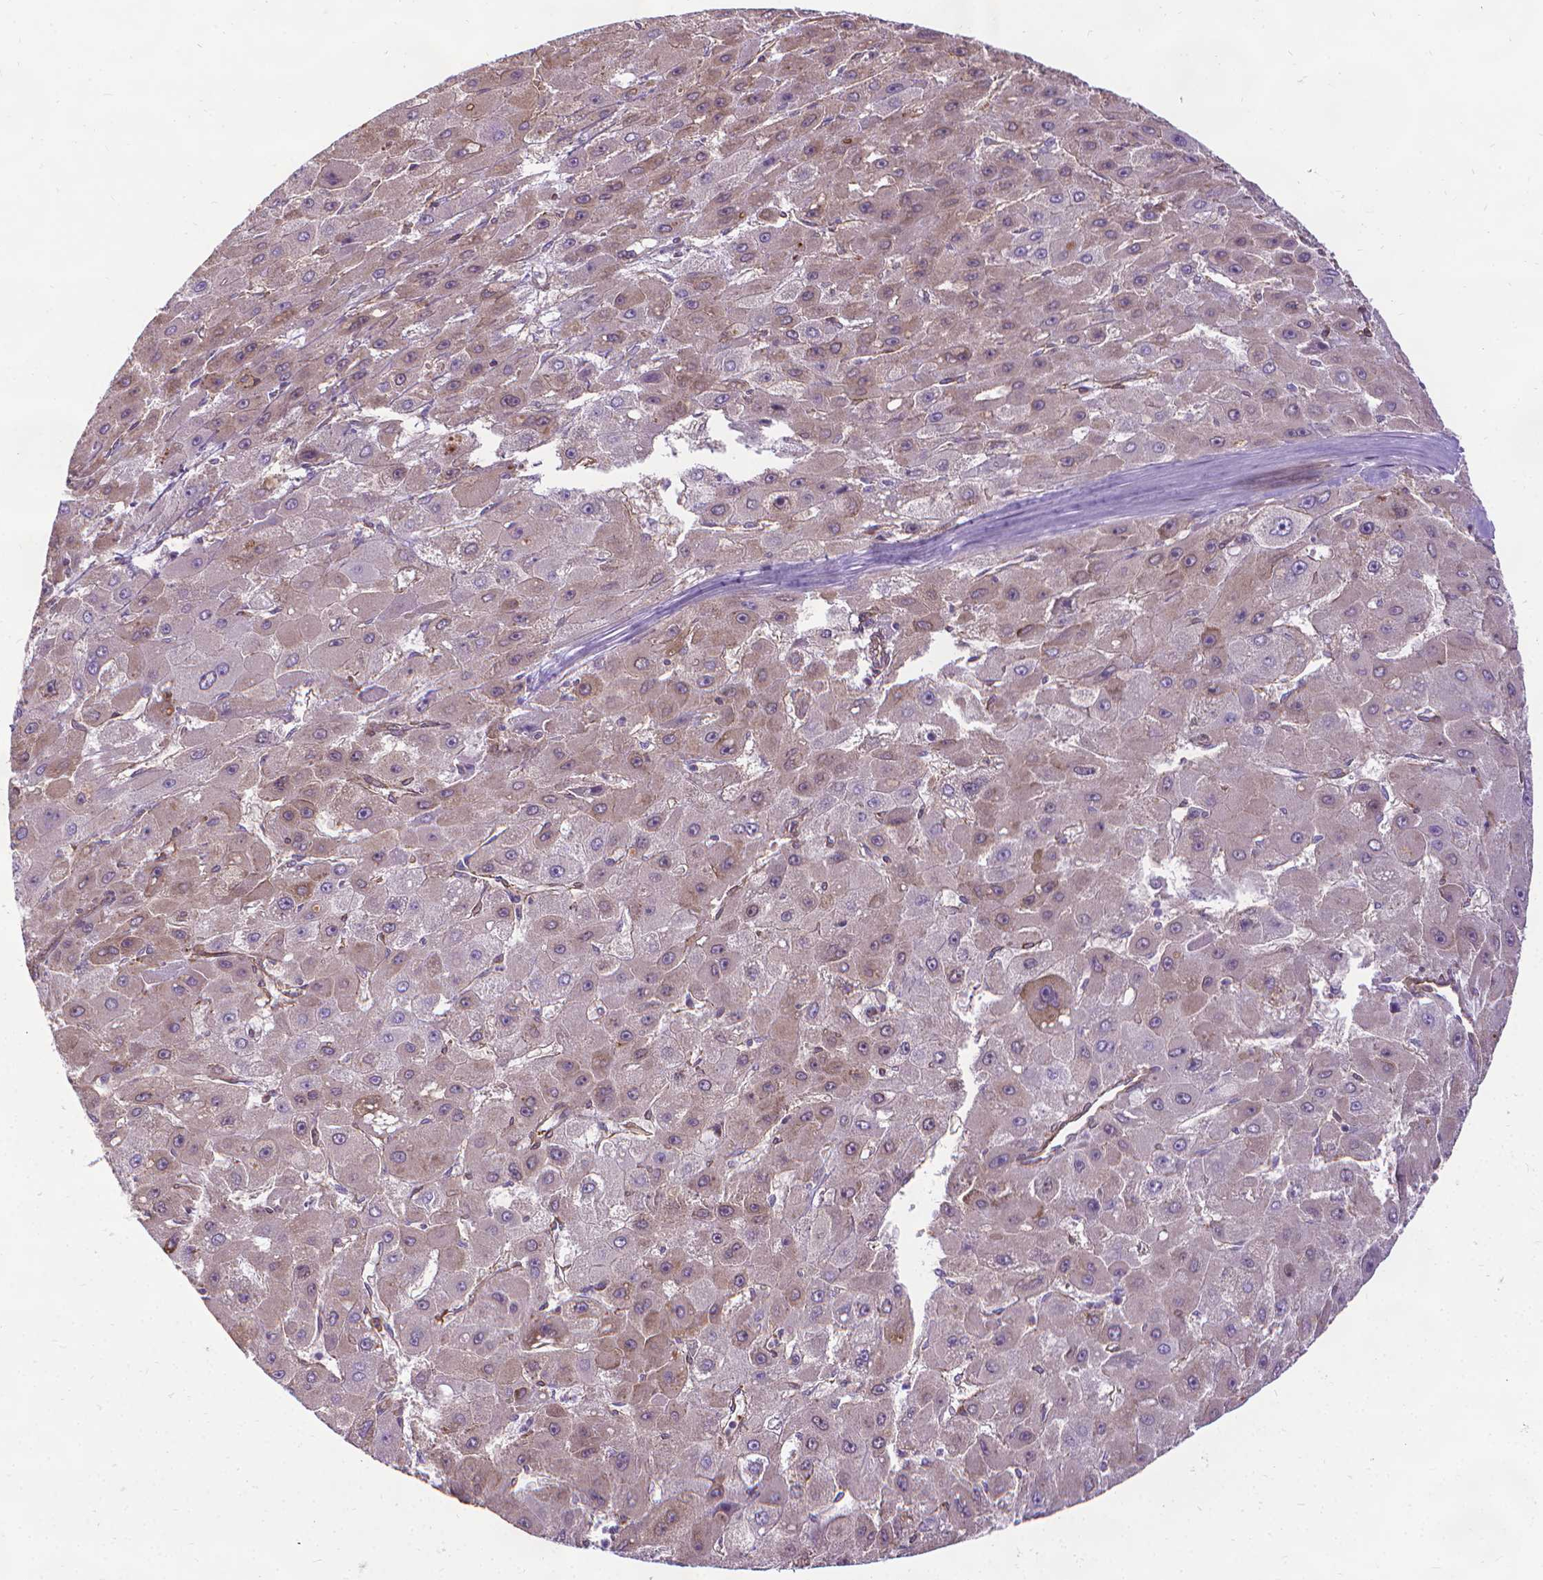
{"staining": {"intensity": "weak", "quantity": "<25%", "location": "cytoplasmic/membranous"}, "tissue": "liver cancer", "cell_type": "Tumor cells", "image_type": "cancer", "snomed": [{"axis": "morphology", "description": "Carcinoma, Hepatocellular, NOS"}, {"axis": "topography", "description": "Liver"}], "caption": "This photomicrograph is of liver cancer stained with IHC to label a protein in brown with the nuclei are counter-stained blue. There is no positivity in tumor cells. (Immunohistochemistry (ihc), brightfield microscopy, high magnification).", "gene": "CFAP299", "patient": {"sex": "female", "age": 25}}